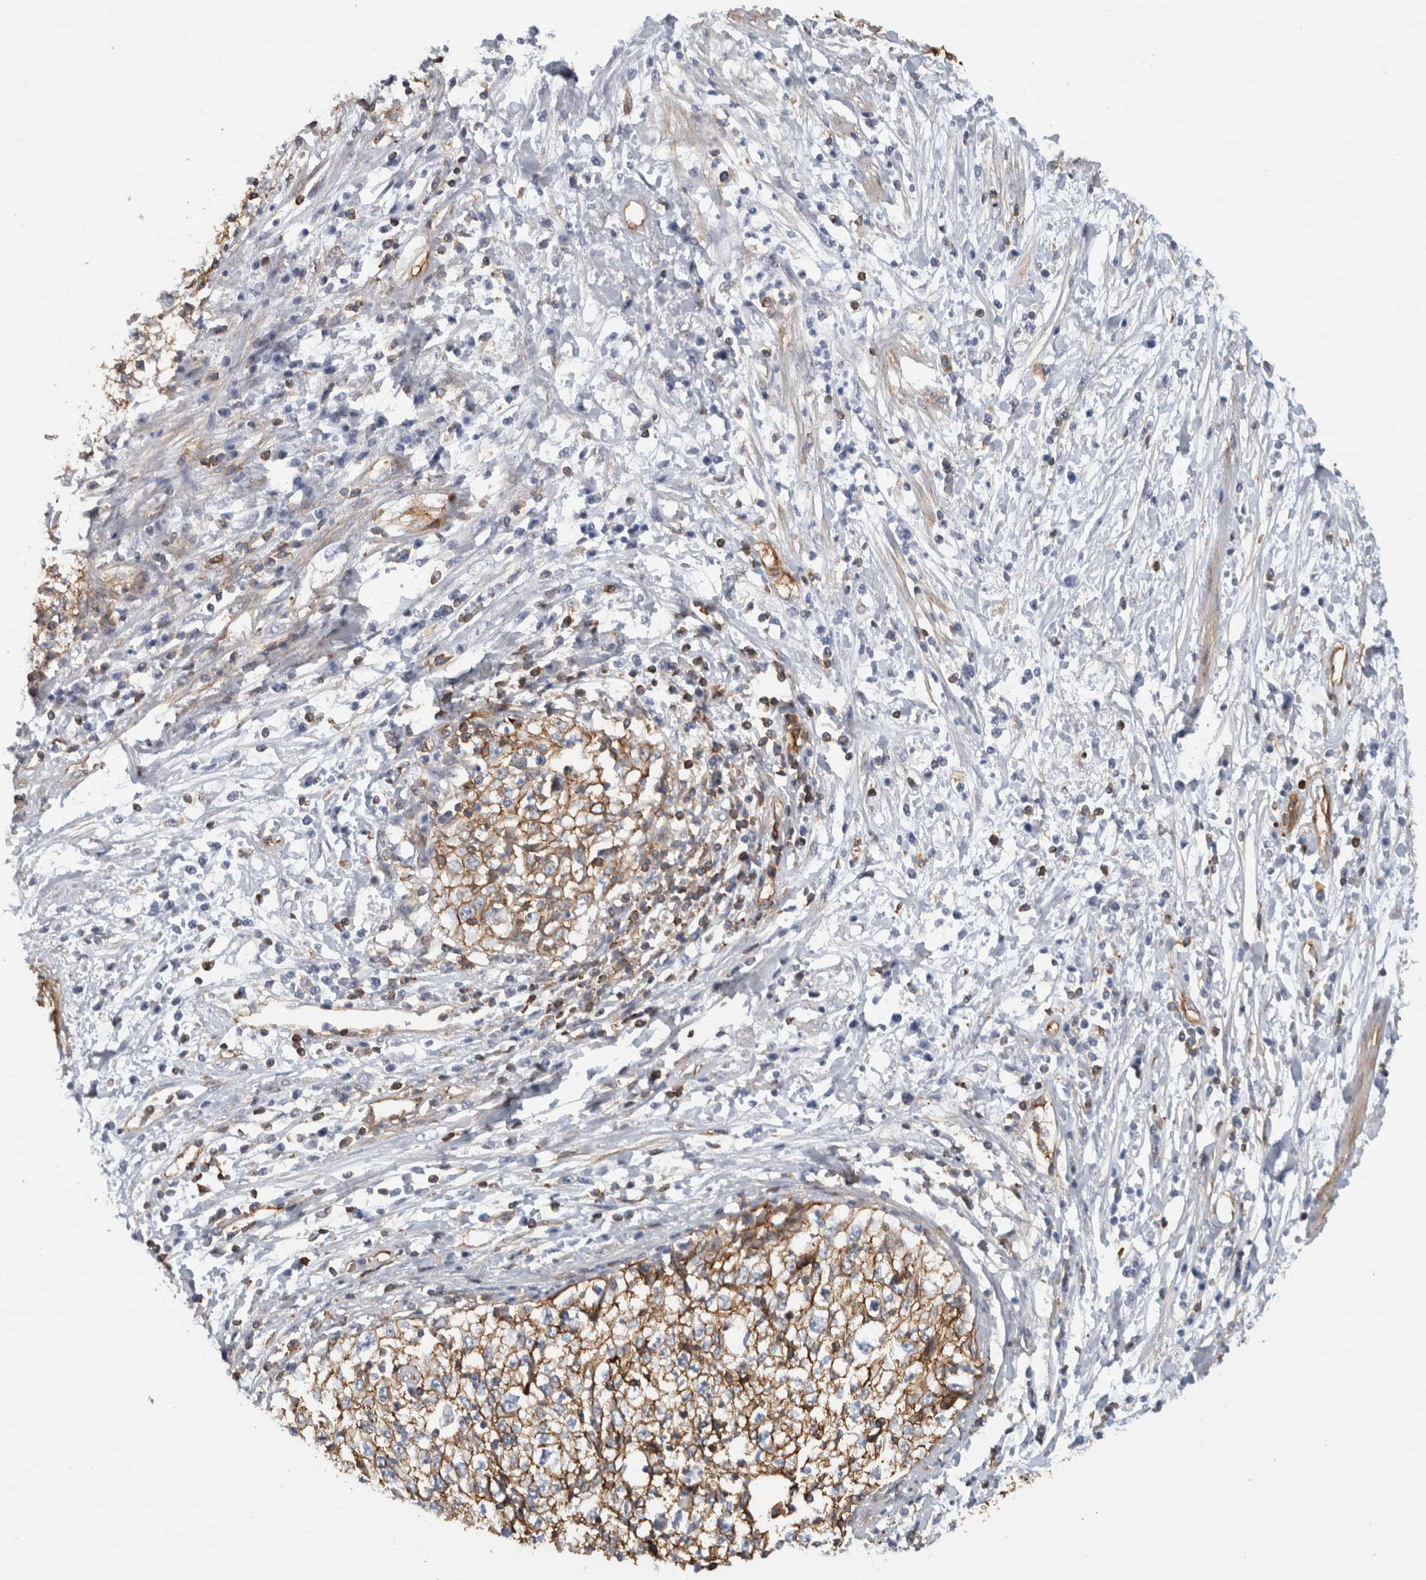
{"staining": {"intensity": "moderate", "quantity": ">75%", "location": "cytoplasmic/membranous"}, "tissue": "cervical cancer", "cell_type": "Tumor cells", "image_type": "cancer", "snomed": [{"axis": "morphology", "description": "Squamous cell carcinoma, NOS"}, {"axis": "topography", "description": "Cervix"}], "caption": "A histopathology image of cervical cancer stained for a protein displays moderate cytoplasmic/membranous brown staining in tumor cells.", "gene": "AHNAK", "patient": {"sex": "female", "age": 57}}